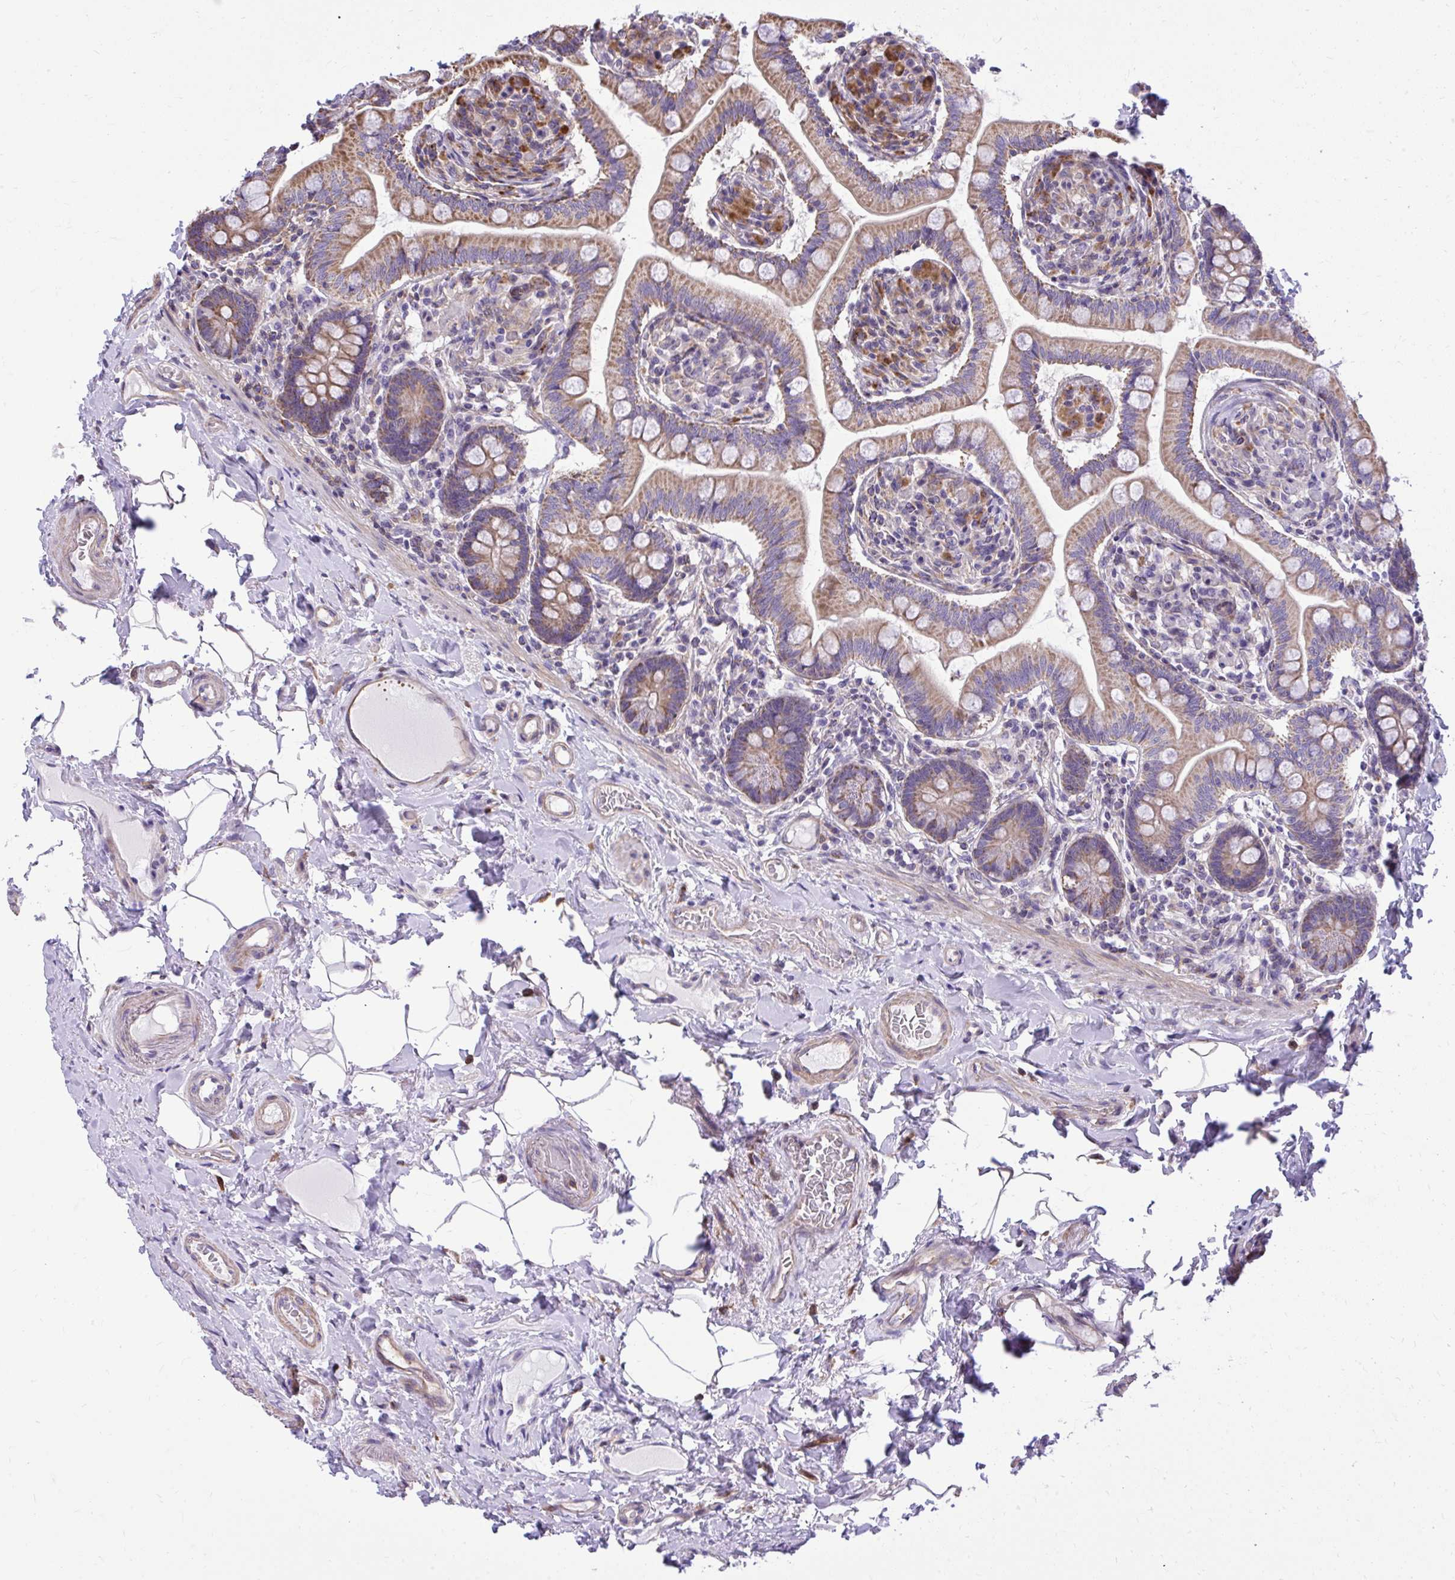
{"staining": {"intensity": "moderate", "quantity": ">75%", "location": "cytoplasmic/membranous"}, "tissue": "small intestine", "cell_type": "Glandular cells", "image_type": "normal", "snomed": [{"axis": "morphology", "description": "Normal tissue, NOS"}, {"axis": "topography", "description": "Small intestine"}], "caption": "Glandular cells reveal moderate cytoplasmic/membranous positivity in about >75% of cells in benign small intestine.", "gene": "GRK4", "patient": {"sex": "female", "age": 64}}